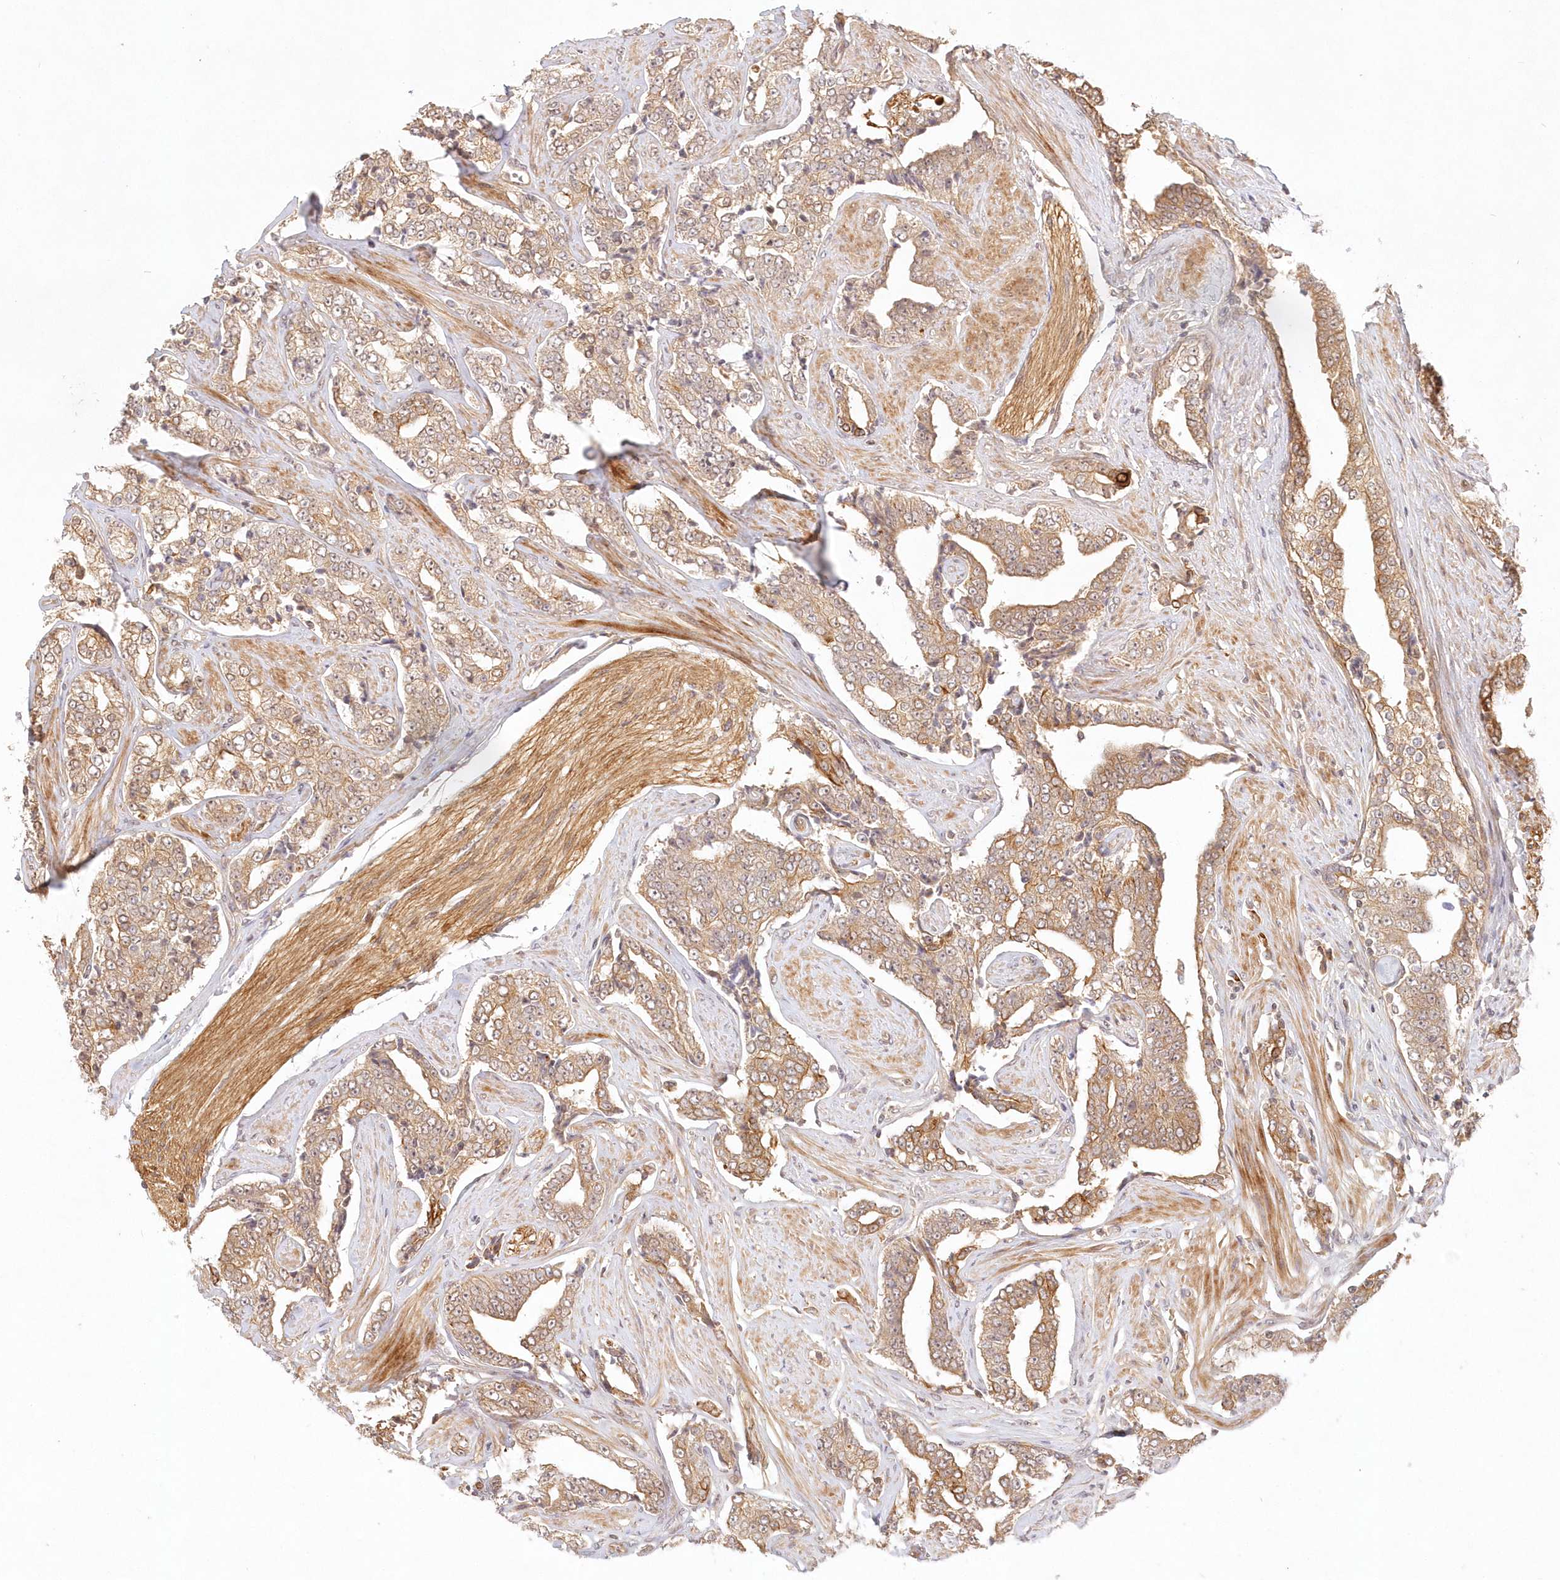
{"staining": {"intensity": "weak", "quantity": ">75%", "location": "cytoplasmic/membranous"}, "tissue": "prostate cancer", "cell_type": "Tumor cells", "image_type": "cancer", "snomed": [{"axis": "morphology", "description": "Adenocarcinoma, High grade"}, {"axis": "topography", "description": "Prostate"}], "caption": "Prostate cancer stained with DAB immunohistochemistry reveals low levels of weak cytoplasmic/membranous expression in approximately >75% of tumor cells.", "gene": "KIAA0232", "patient": {"sex": "male", "age": 71}}